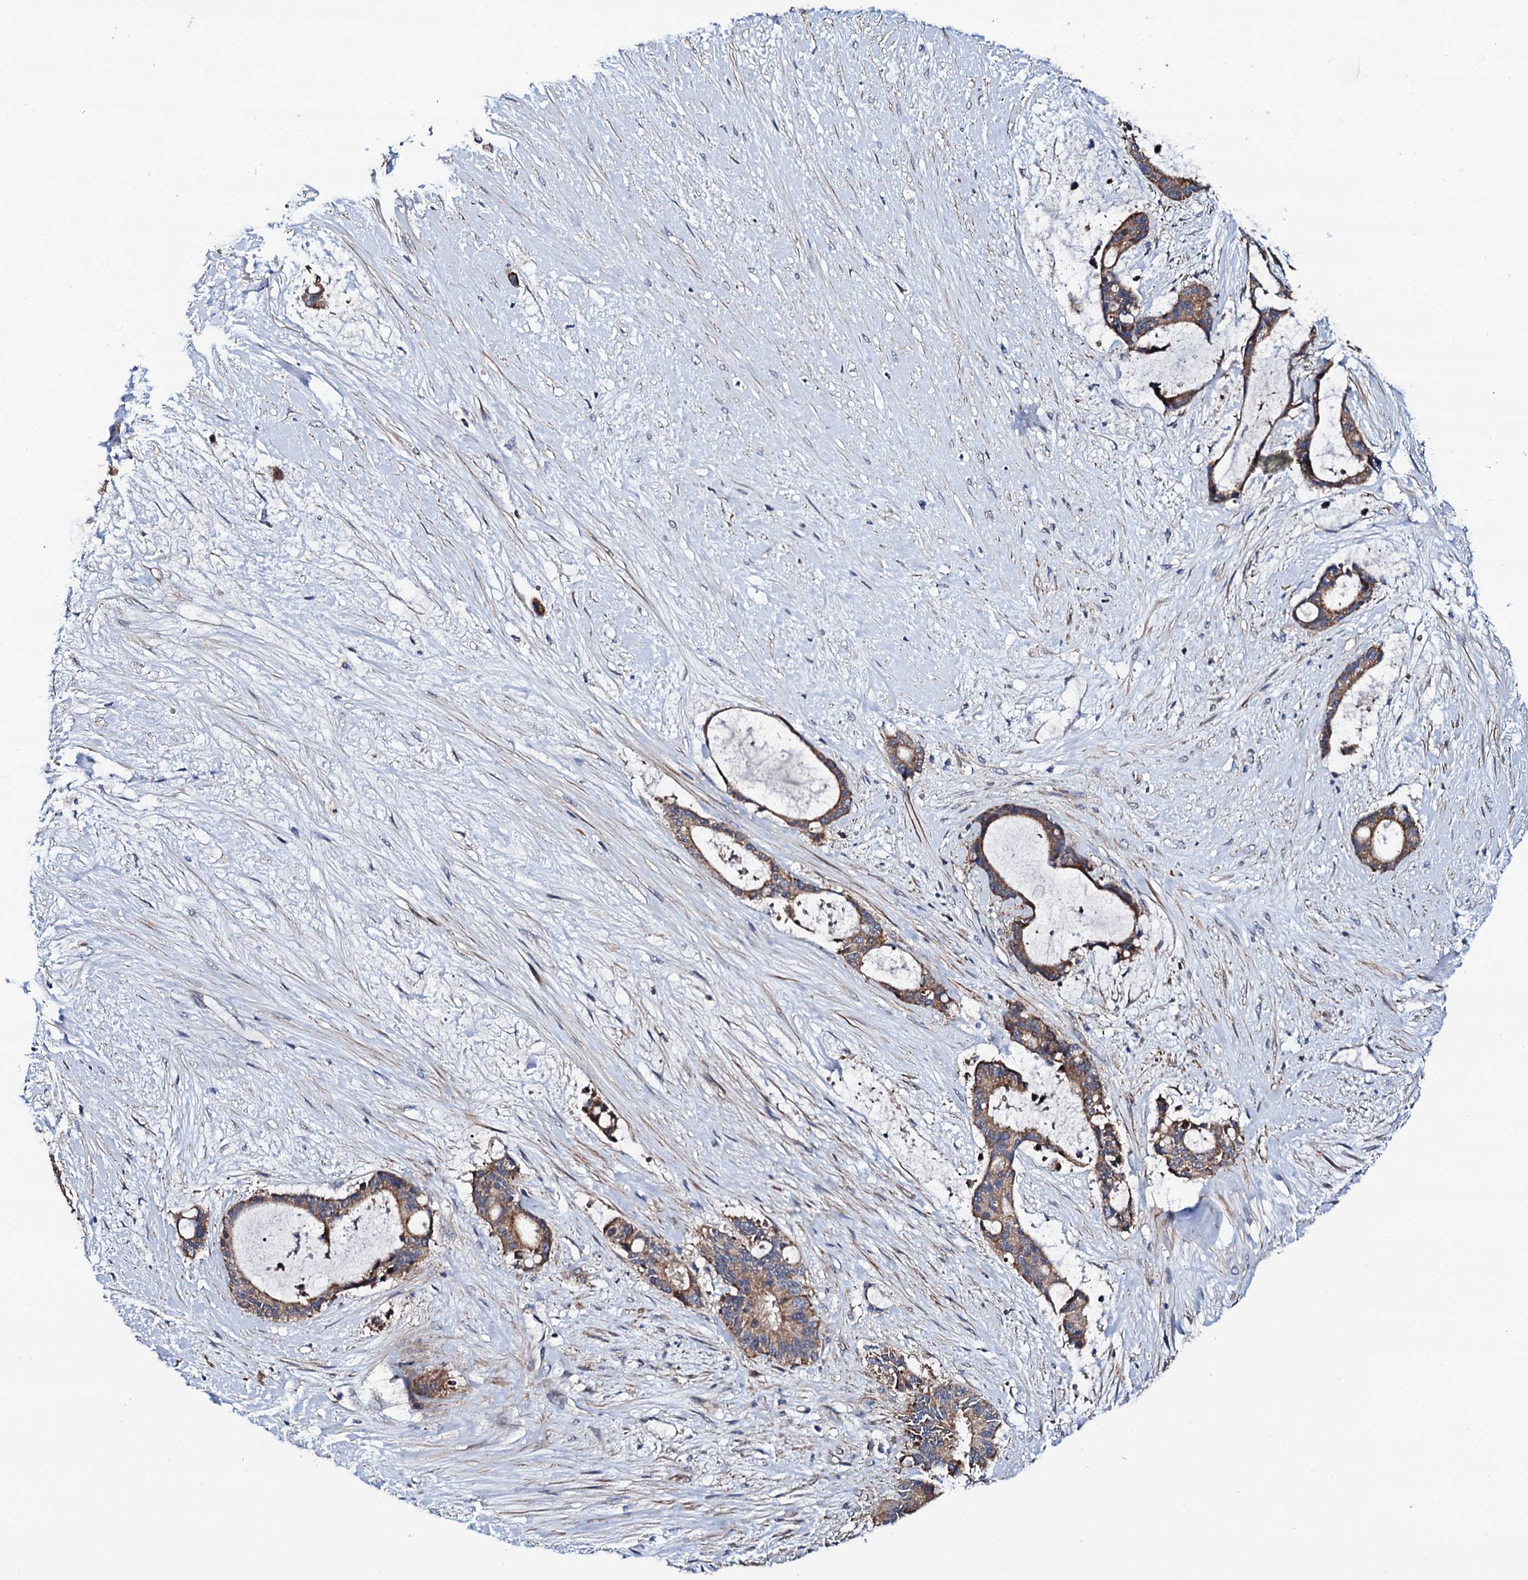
{"staining": {"intensity": "moderate", "quantity": ">75%", "location": "cytoplasmic/membranous"}, "tissue": "liver cancer", "cell_type": "Tumor cells", "image_type": "cancer", "snomed": [{"axis": "morphology", "description": "Normal tissue, NOS"}, {"axis": "morphology", "description": "Cholangiocarcinoma"}, {"axis": "topography", "description": "Liver"}, {"axis": "topography", "description": "Peripheral nerve tissue"}], "caption": "Protein staining of liver cholangiocarcinoma tissue shows moderate cytoplasmic/membranous staining in about >75% of tumor cells.", "gene": "COG4", "patient": {"sex": "female", "age": 73}}